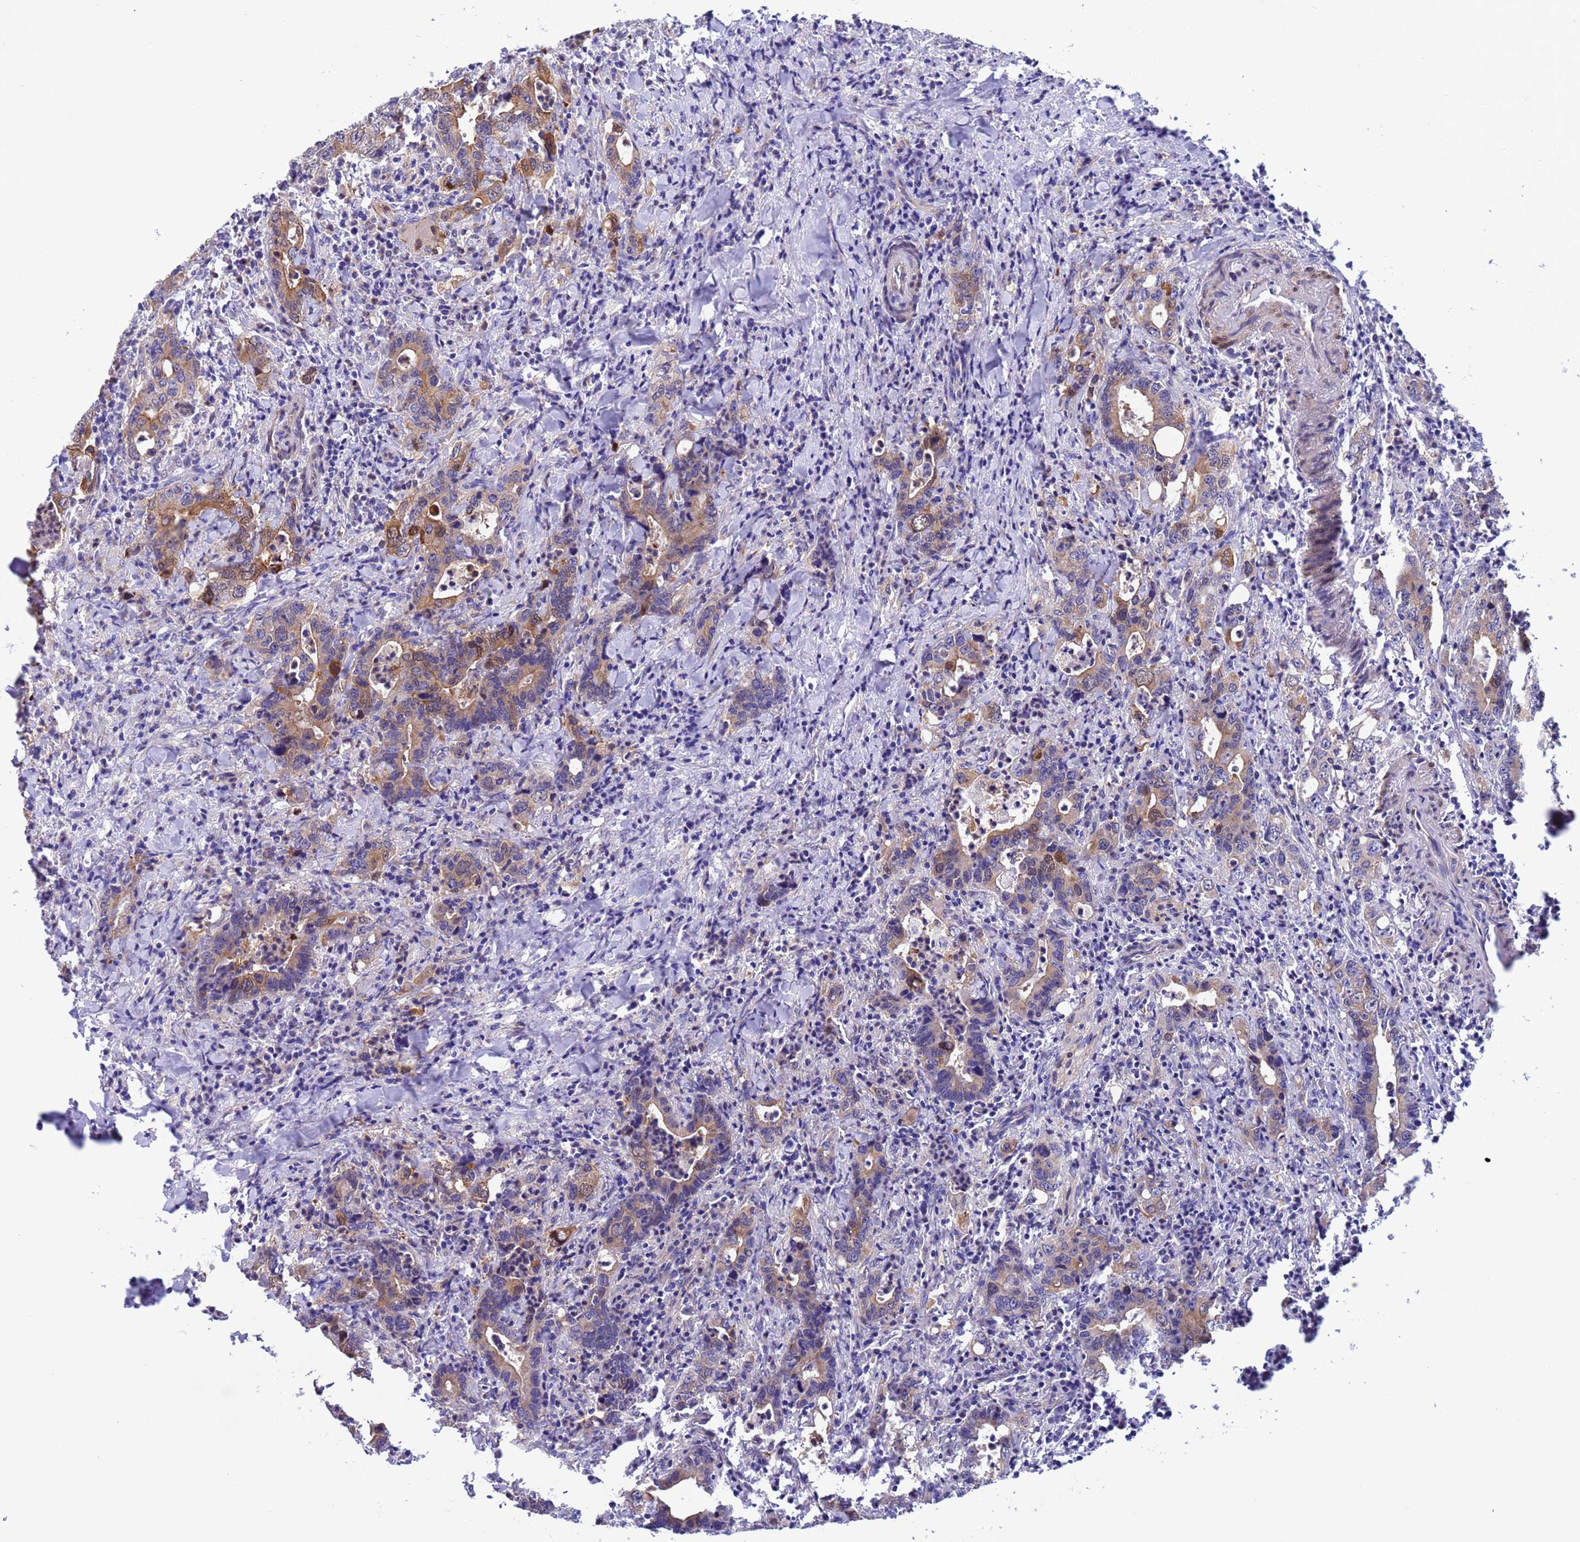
{"staining": {"intensity": "moderate", "quantity": "<25%", "location": "cytoplasmic/membranous"}, "tissue": "colorectal cancer", "cell_type": "Tumor cells", "image_type": "cancer", "snomed": [{"axis": "morphology", "description": "Adenocarcinoma, NOS"}, {"axis": "topography", "description": "Colon"}], "caption": "The histopathology image displays a brown stain indicating the presence of a protein in the cytoplasmic/membranous of tumor cells in colorectal cancer.", "gene": "C6orf47", "patient": {"sex": "female", "age": 75}}